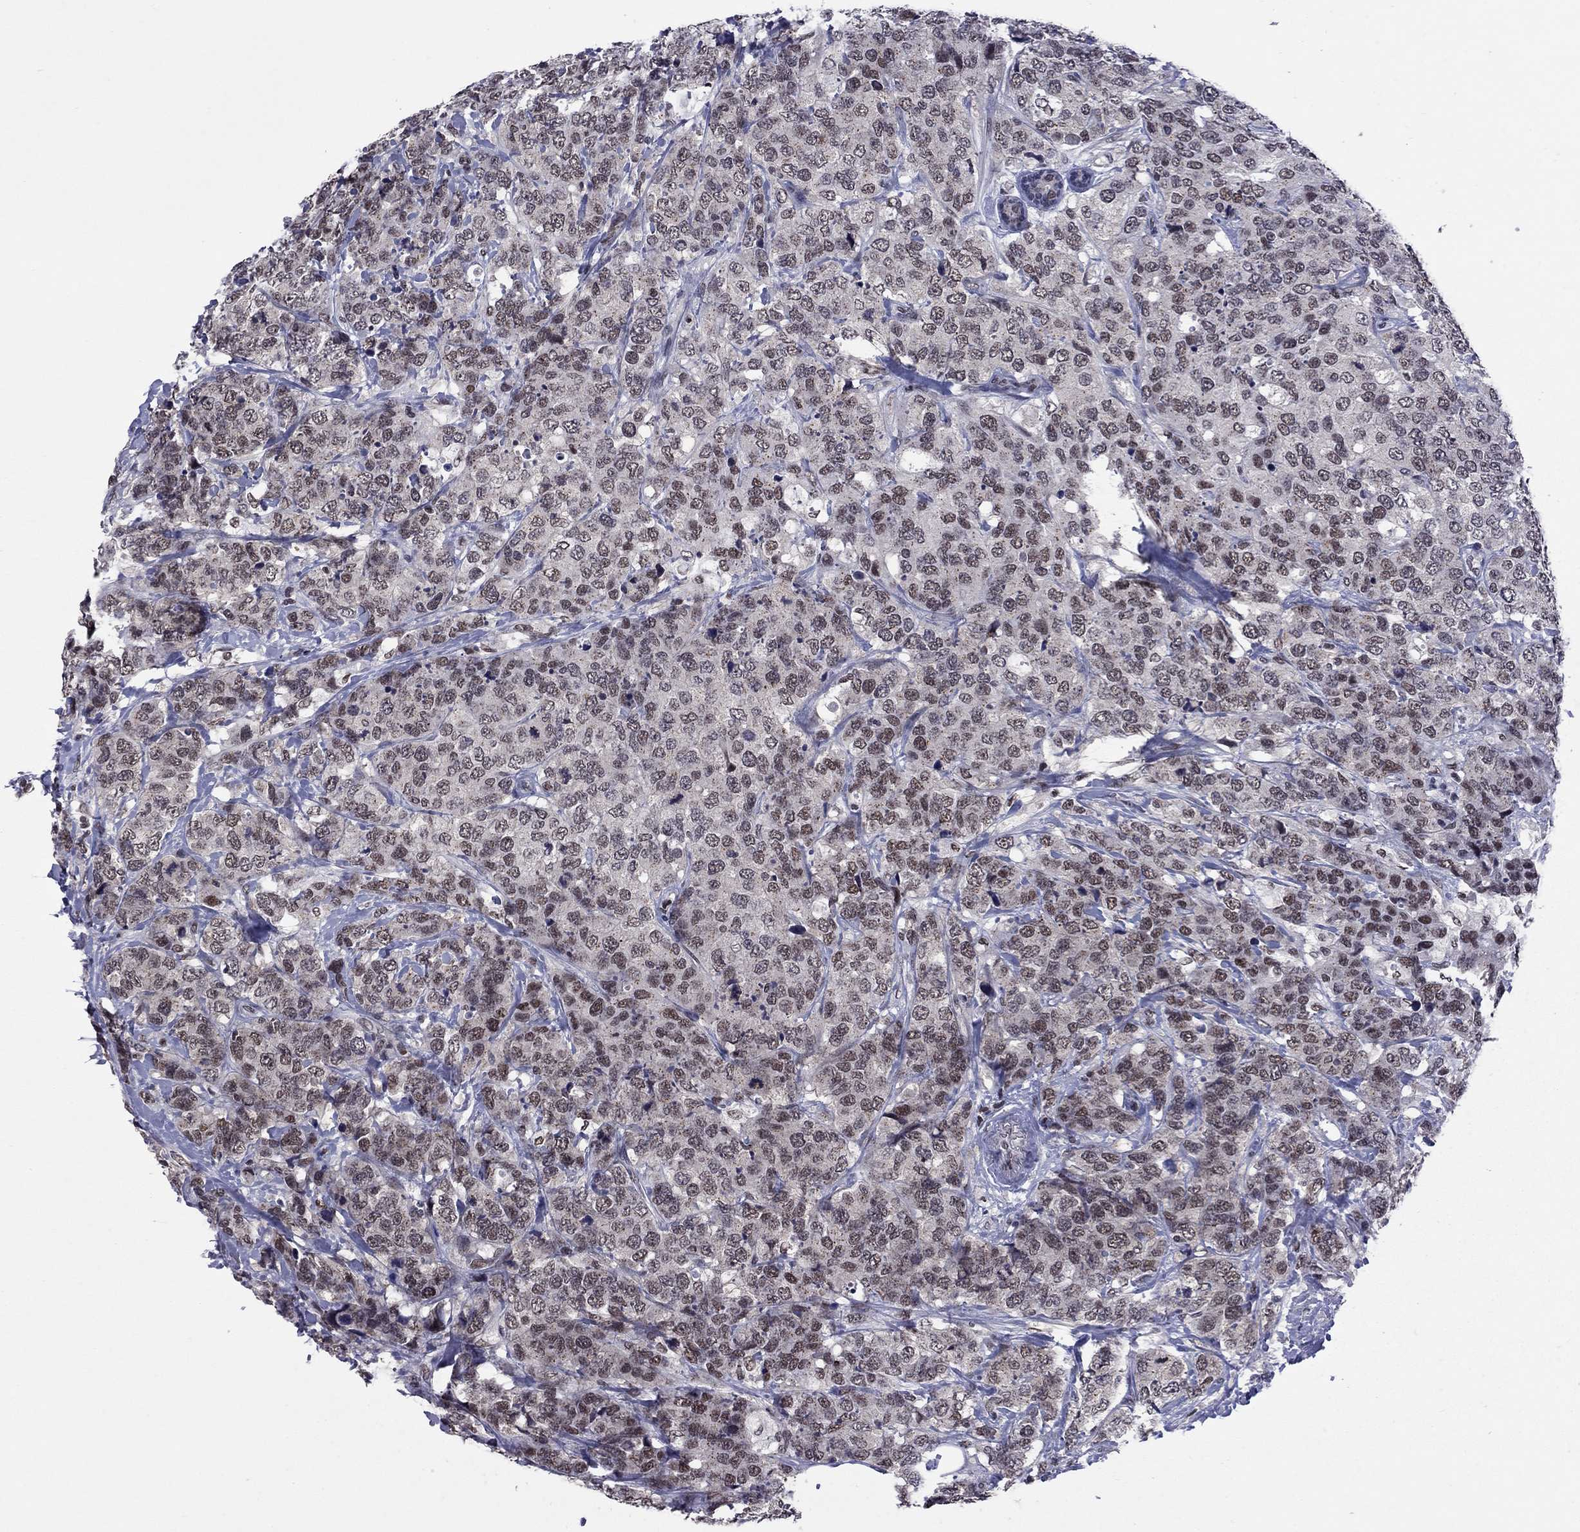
{"staining": {"intensity": "weak", "quantity": "25%-75%", "location": "nuclear"}, "tissue": "breast cancer", "cell_type": "Tumor cells", "image_type": "cancer", "snomed": [{"axis": "morphology", "description": "Lobular carcinoma"}, {"axis": "topography", "description": "Breast"}], "caption": "Immunohistochemistry image of breast cancer (lobular carcinoma) stained for a protein (brown), which exhibits low levels of weak nuclear expression in about 25%-75% of tumor cells.", "gene": "TAF9", "patient": {"sex": "female", "age": 59}}